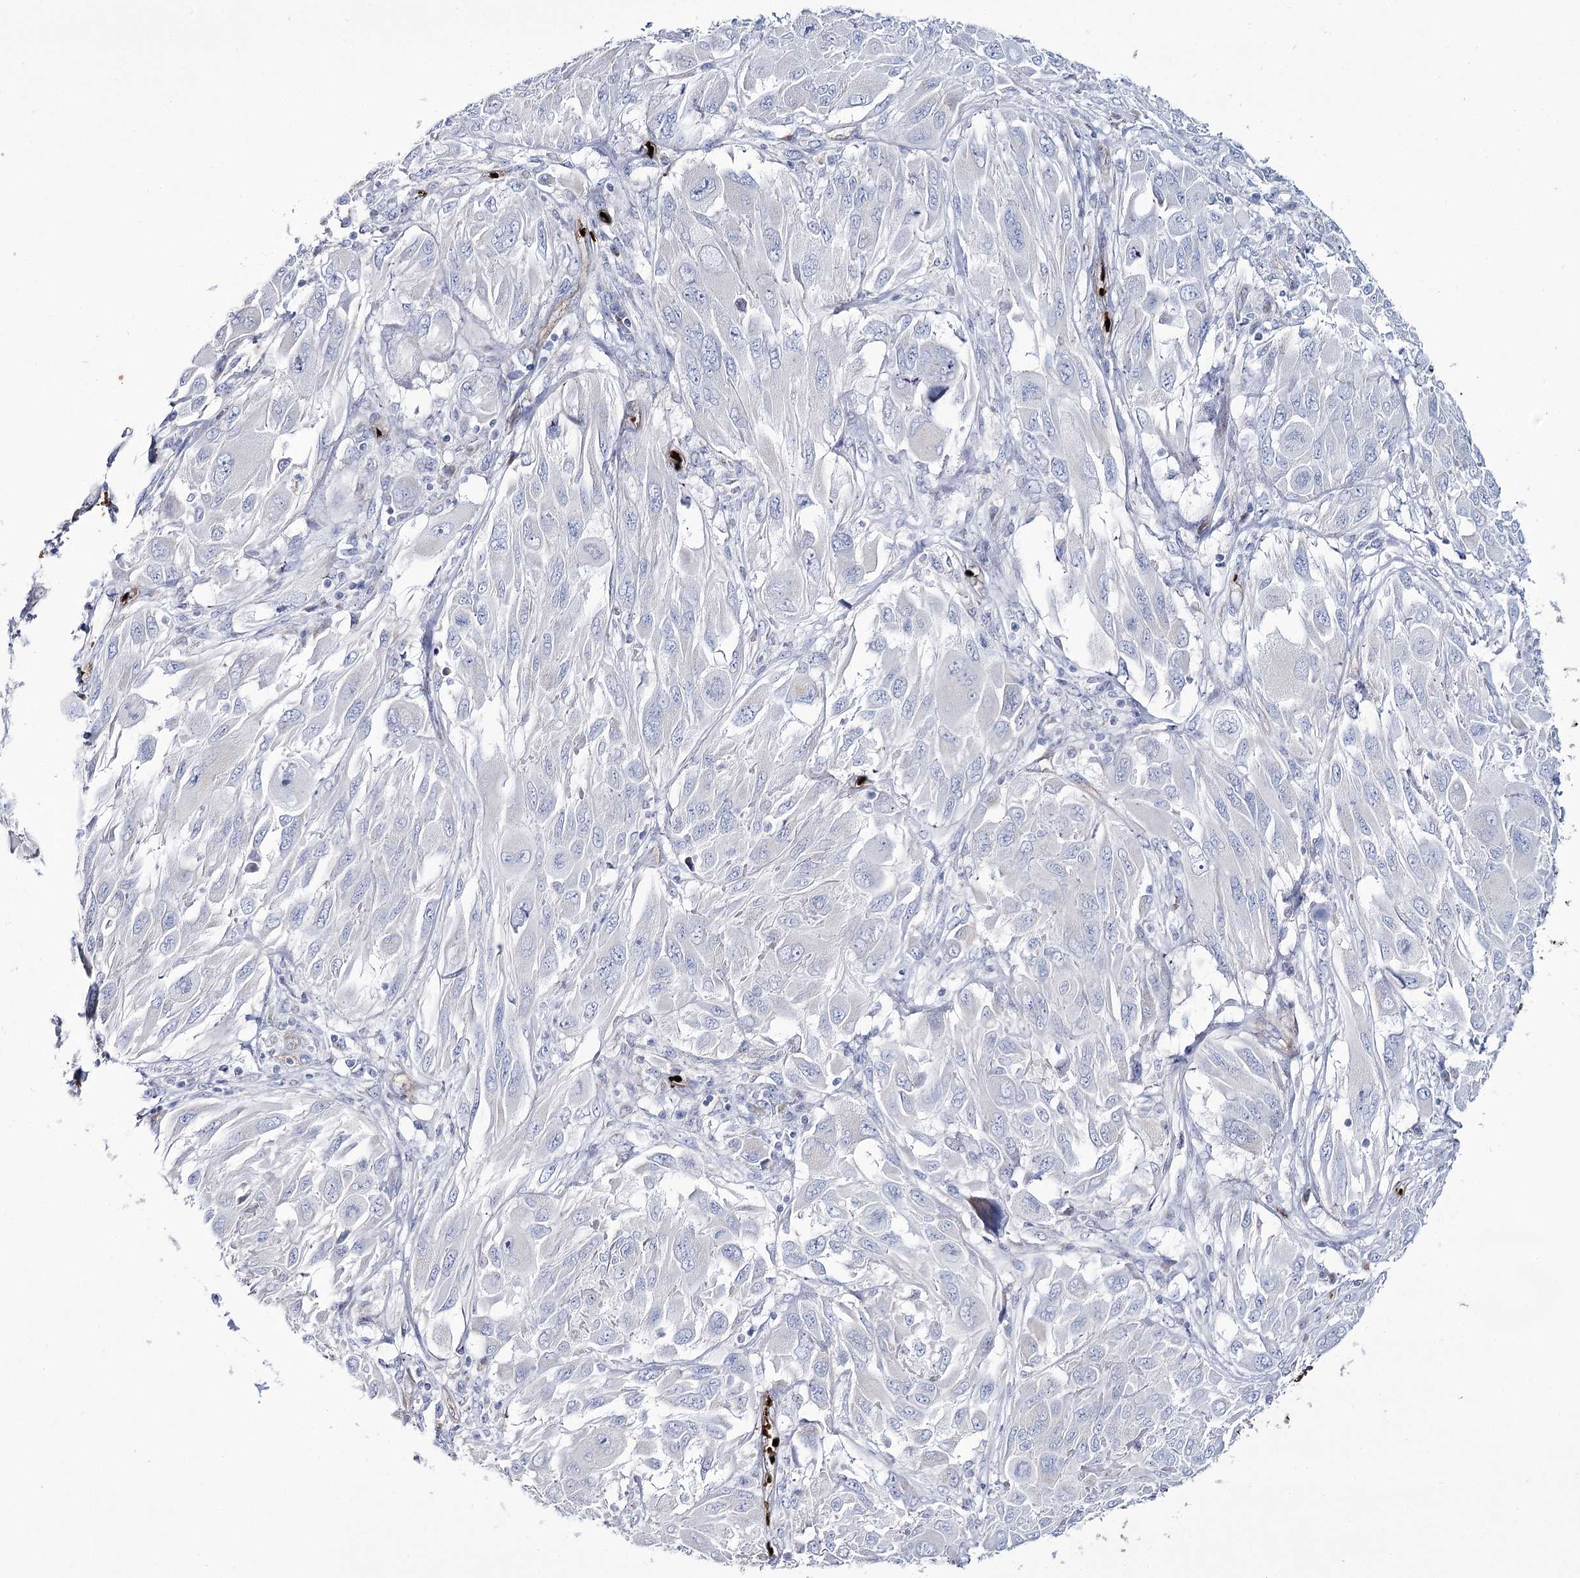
{"staining": {"intensity": "negative", "quantity": "none", "location": "none"}, "tissue": "melanoma", "cell_type": "Tumor cells", "image_type": "cancer", "snomed": [{"axis": "morphology", "description": "Malignant melanoma, NOS"}, {"axis": "topography", "description": "Skin"}], "caption": "Tumor cells are negative for brown protein staining in melanoma. (Brightfield microscopy of DAB (3,3'-diaminobenzidine) immunohistochemistry at high magnification).", "gene": "GBF1", "patient": {"sex": "female", "age": 91}}